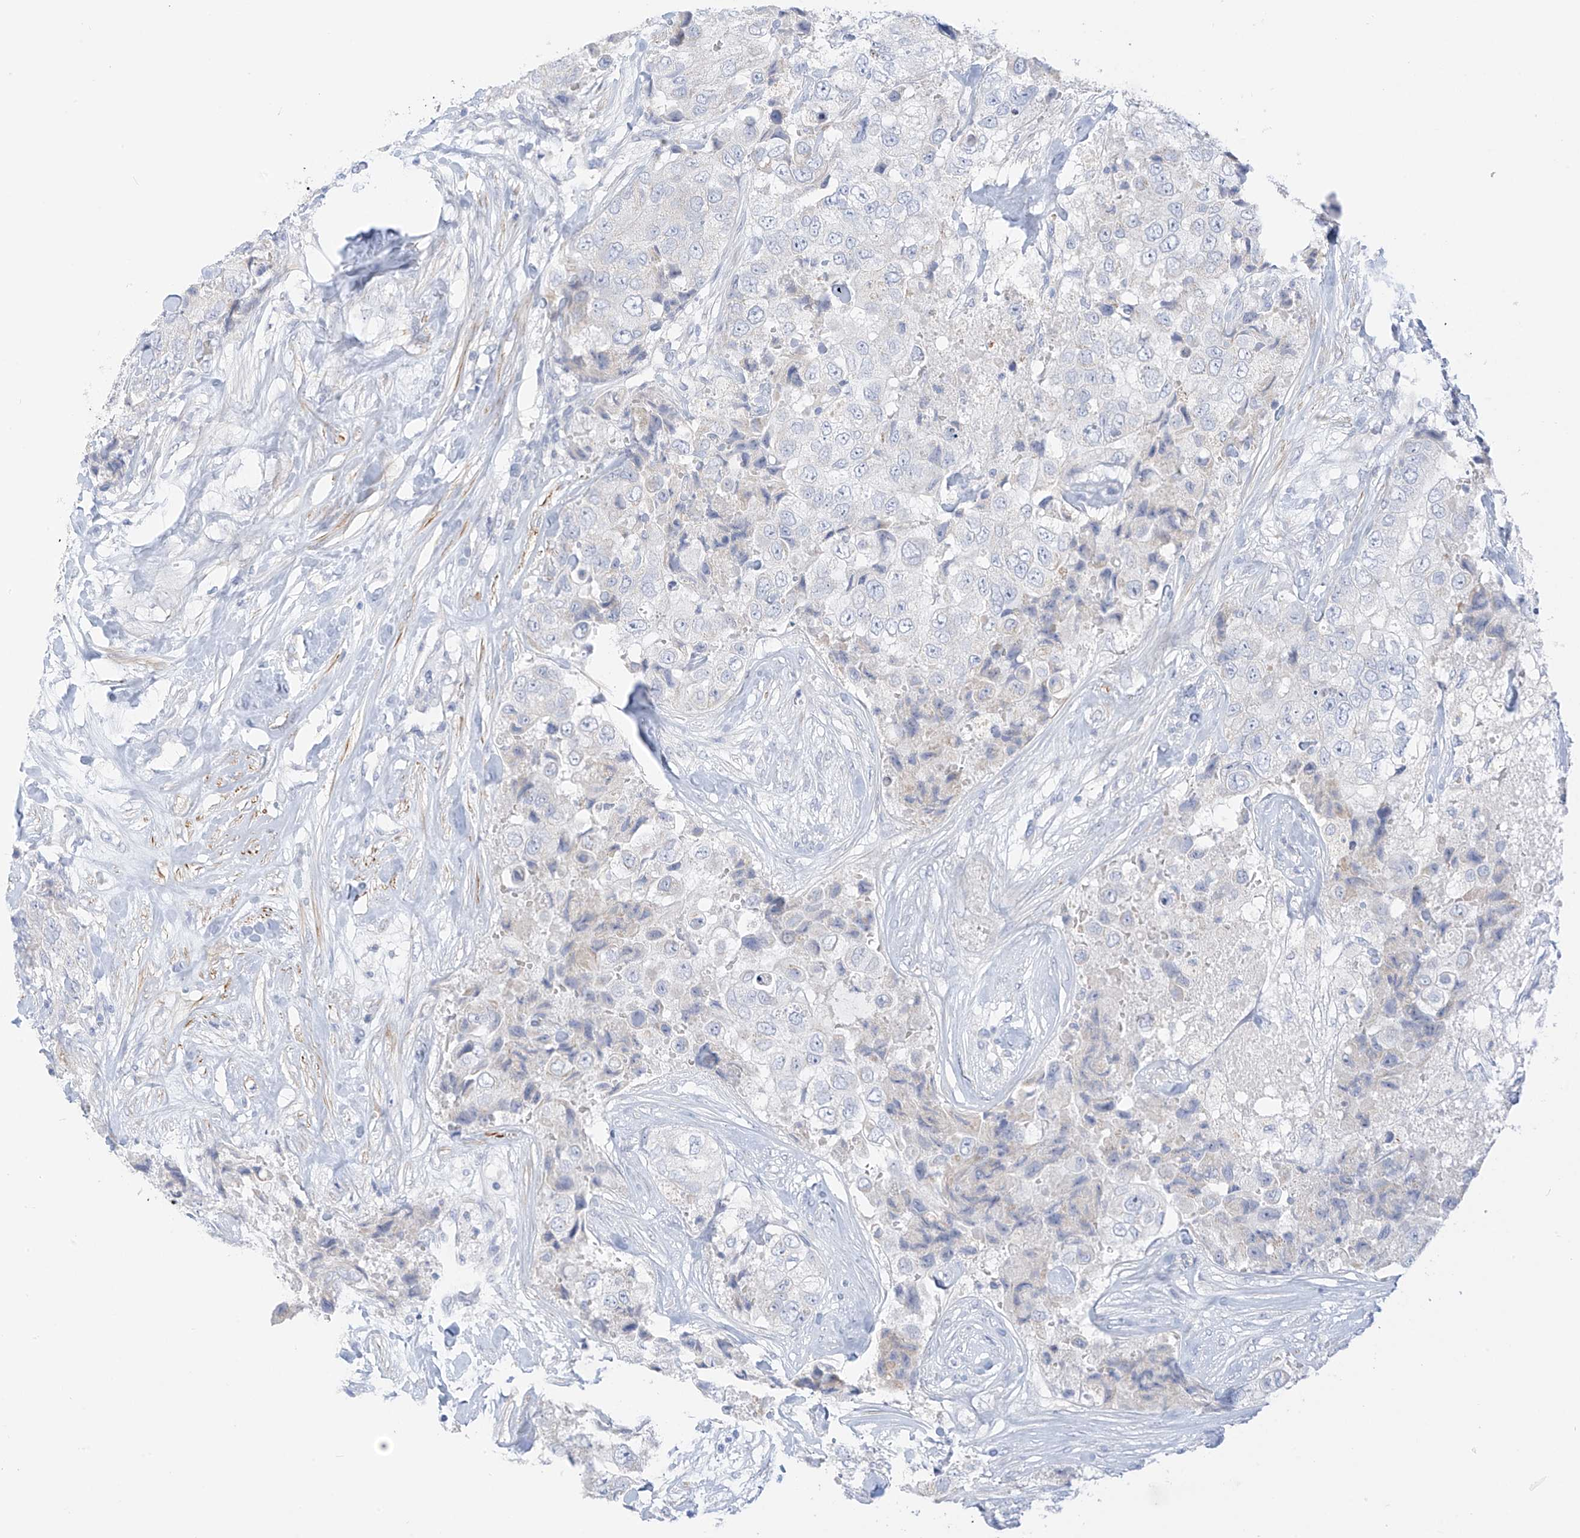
{"staining": {"intensity": "negative", "quantity": "none", "location": "none"}, "tissue": "breast cancer", "cell_type": "Tumor cells", "image_type": "cancer", "snomed": [{"axis": "morphology", "description": "Duct carcinoma"}, {"axis": "topography", "description": "Breast"}], "caption": "A micrograph of human infiltrating ductal carcinoma (breast) is negative for staining in tumor cells.", "gene": "ST3GAL5", "patient": {"sex": "female", "age": 62}}